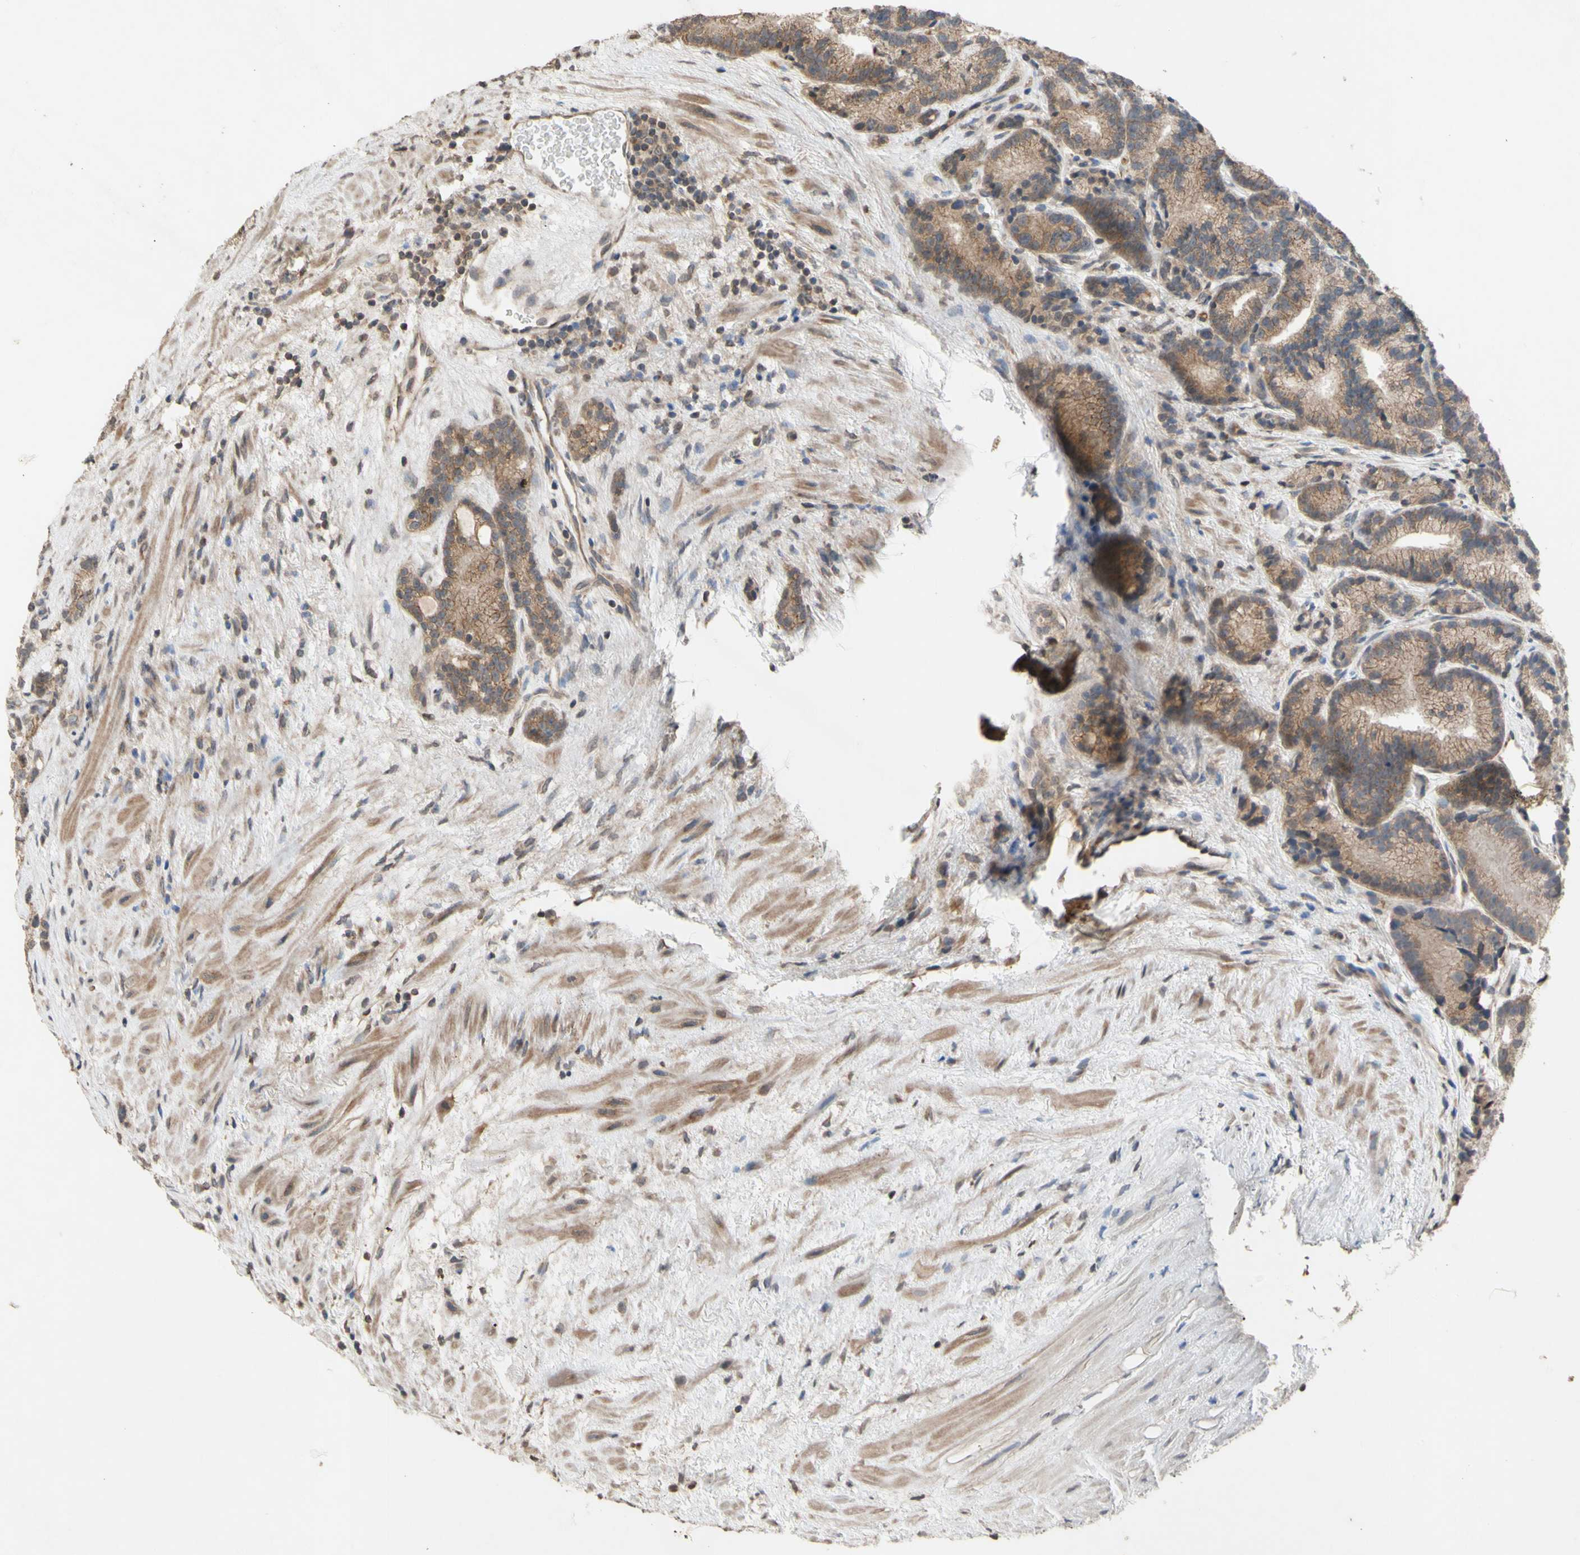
{"staining": {"intensity": "moderate", "quantity": ">75%", "location": "cytoplasmic/membranous"}, "tissue": "prostate cancer", "cell_type": "Tumor cells", "image_type": "cancer", "snomed": [{"axis": "morphology", "description": "Adenocarcinoma, Low grade"}, {"axis": "topography", "description": "Prostate"}], "caption": "Protein analysis of prostate cancer (low-grade adenocarcinoma) tissue demonstrates moderate cytoplasmic/membranous expression in about >75% of tumor cells.", "gene": "NECTIN3", "patient": {"sex": "male", "age": 89}}